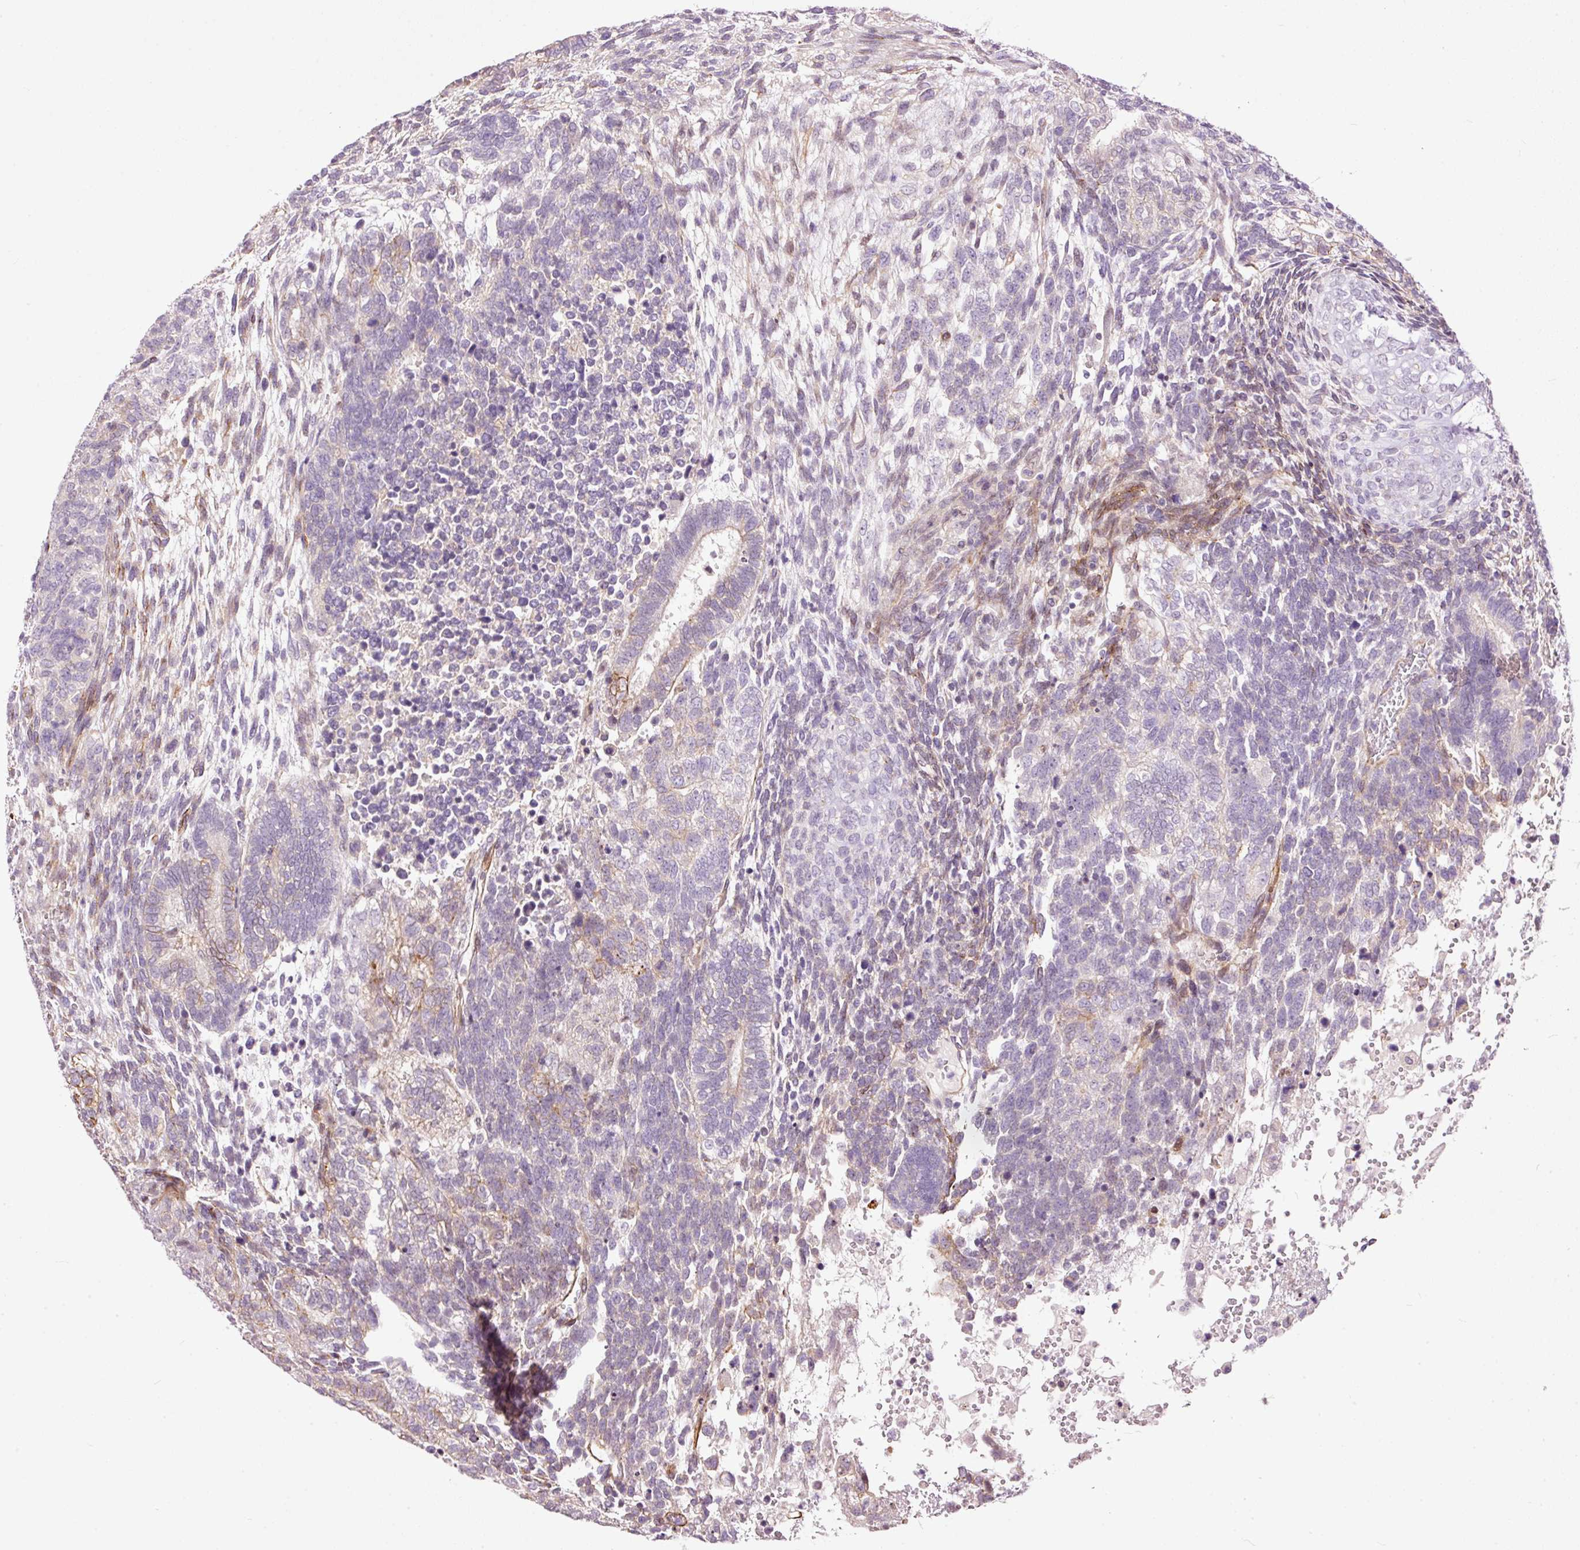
{"staining": {"intensity": "weak", "quantity": "<25%", "location": "cytoplasmic/membranous"}, "tissue": "testis cancer", "cell_type": "Tumor cells", "image_type": "cancer", "snomed": [{"axis": "morphology", "description": "Carcinoma, Embryonal, NOS"}, {"axis": "topography", "description": "Testis"}], "caption": "A micrograph of human testis cancer (embryonal carcinoma) is negative for staining in tumor cells.", "gene": "FCRL4", "patient": {"sex": "male", "age": 23}}